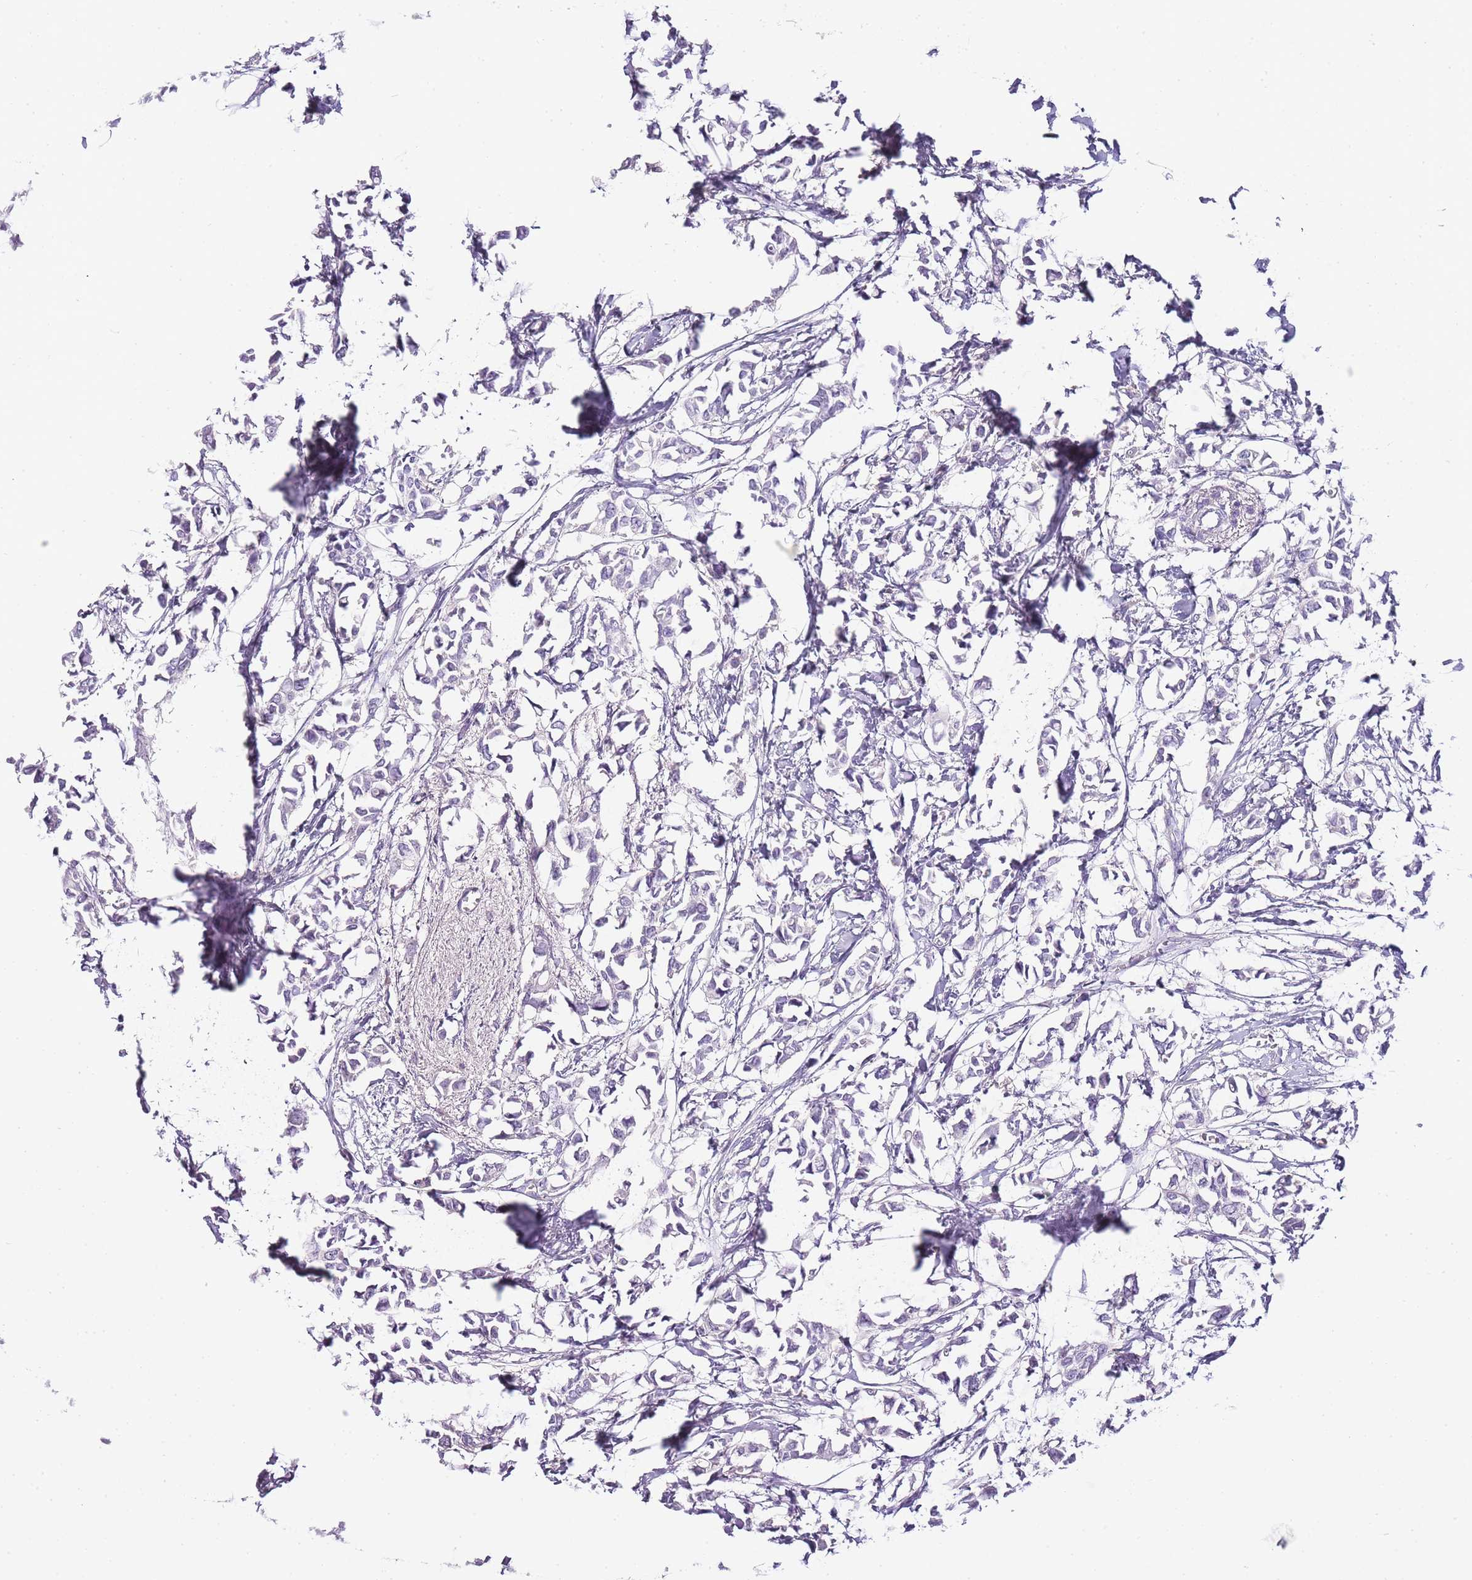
{"staining": {"intensity": "negative", "quantity": "none", "location": "none"}, "tissue": "breast cancer", "cell_type": "Tumor cells", "image_type": "cancer", "snomed": [{"axis": "morphology", "description": "Duct carcinoma"}, {"axis": "topography", "description": "Breast"}], "caption": "This is an immunohistochemistry micrograph of human breast cancer. There is no staining in tumor cells.", "gene": "ZBP1", "patient": {"sex": "female", "age": 41}}